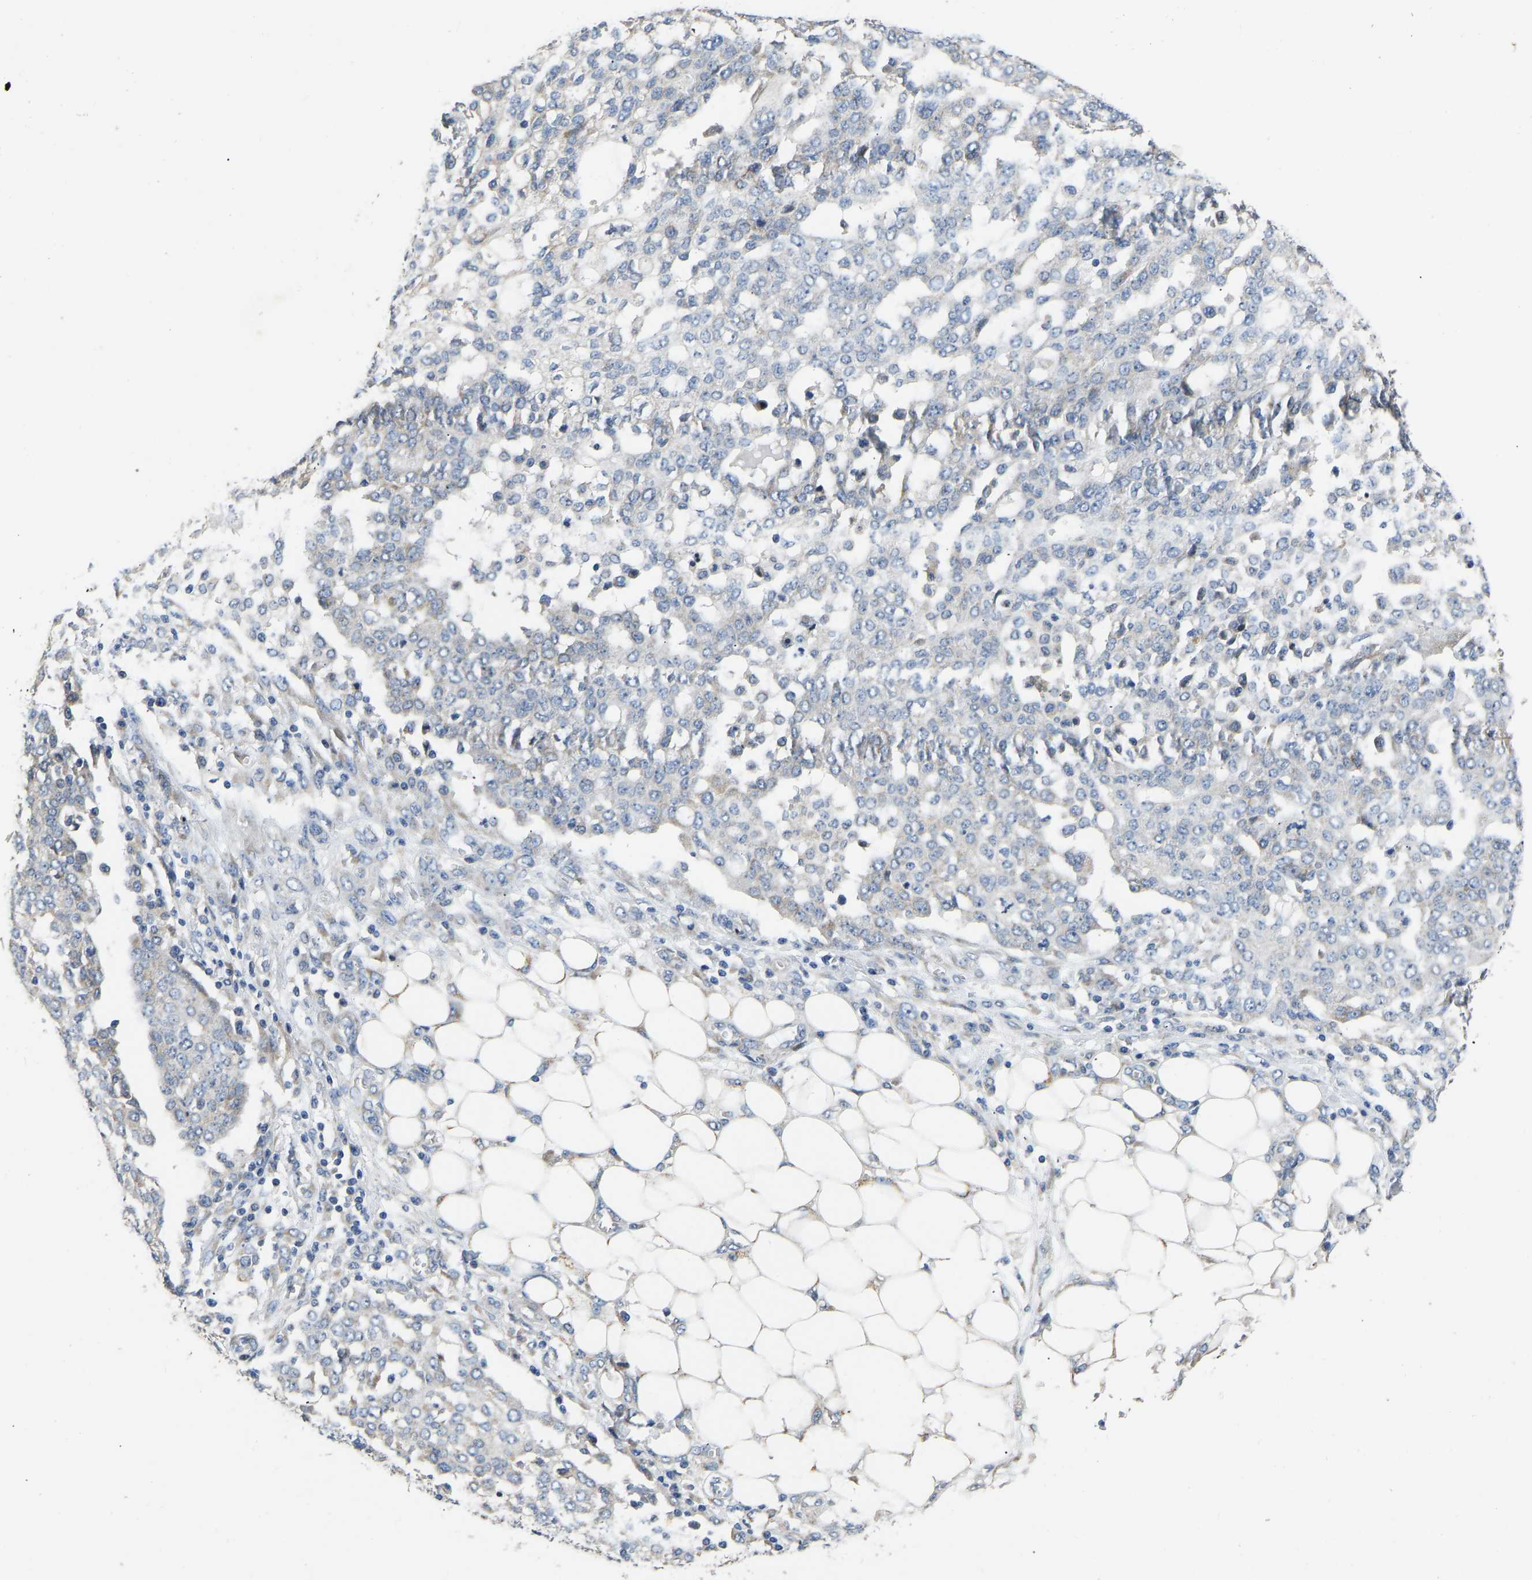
{"staining": {"intensity": "negative", "quantity": "none", "location": "none"}, "tissue": "ovarian cancer", "cell_type": "Tumor cells", "image_type": "cancer", "snomed": [{"axis": "morphology", "description": "Cystadenocarcinoma, serous, NOS"}, {"axis": "topography", "description": "Soft tissue"}, {"axis": "topography", "description": "Ovary"}], "caption": "Immunohistochemistry (IHC) histopathology image of human serous cystadenocarcinoma (ovarian) stained for a protein (brown), which exhibits no staining in tumor cells.", "gene": "TMEM150A", "patient": {"sex": "female", "age": 57}}